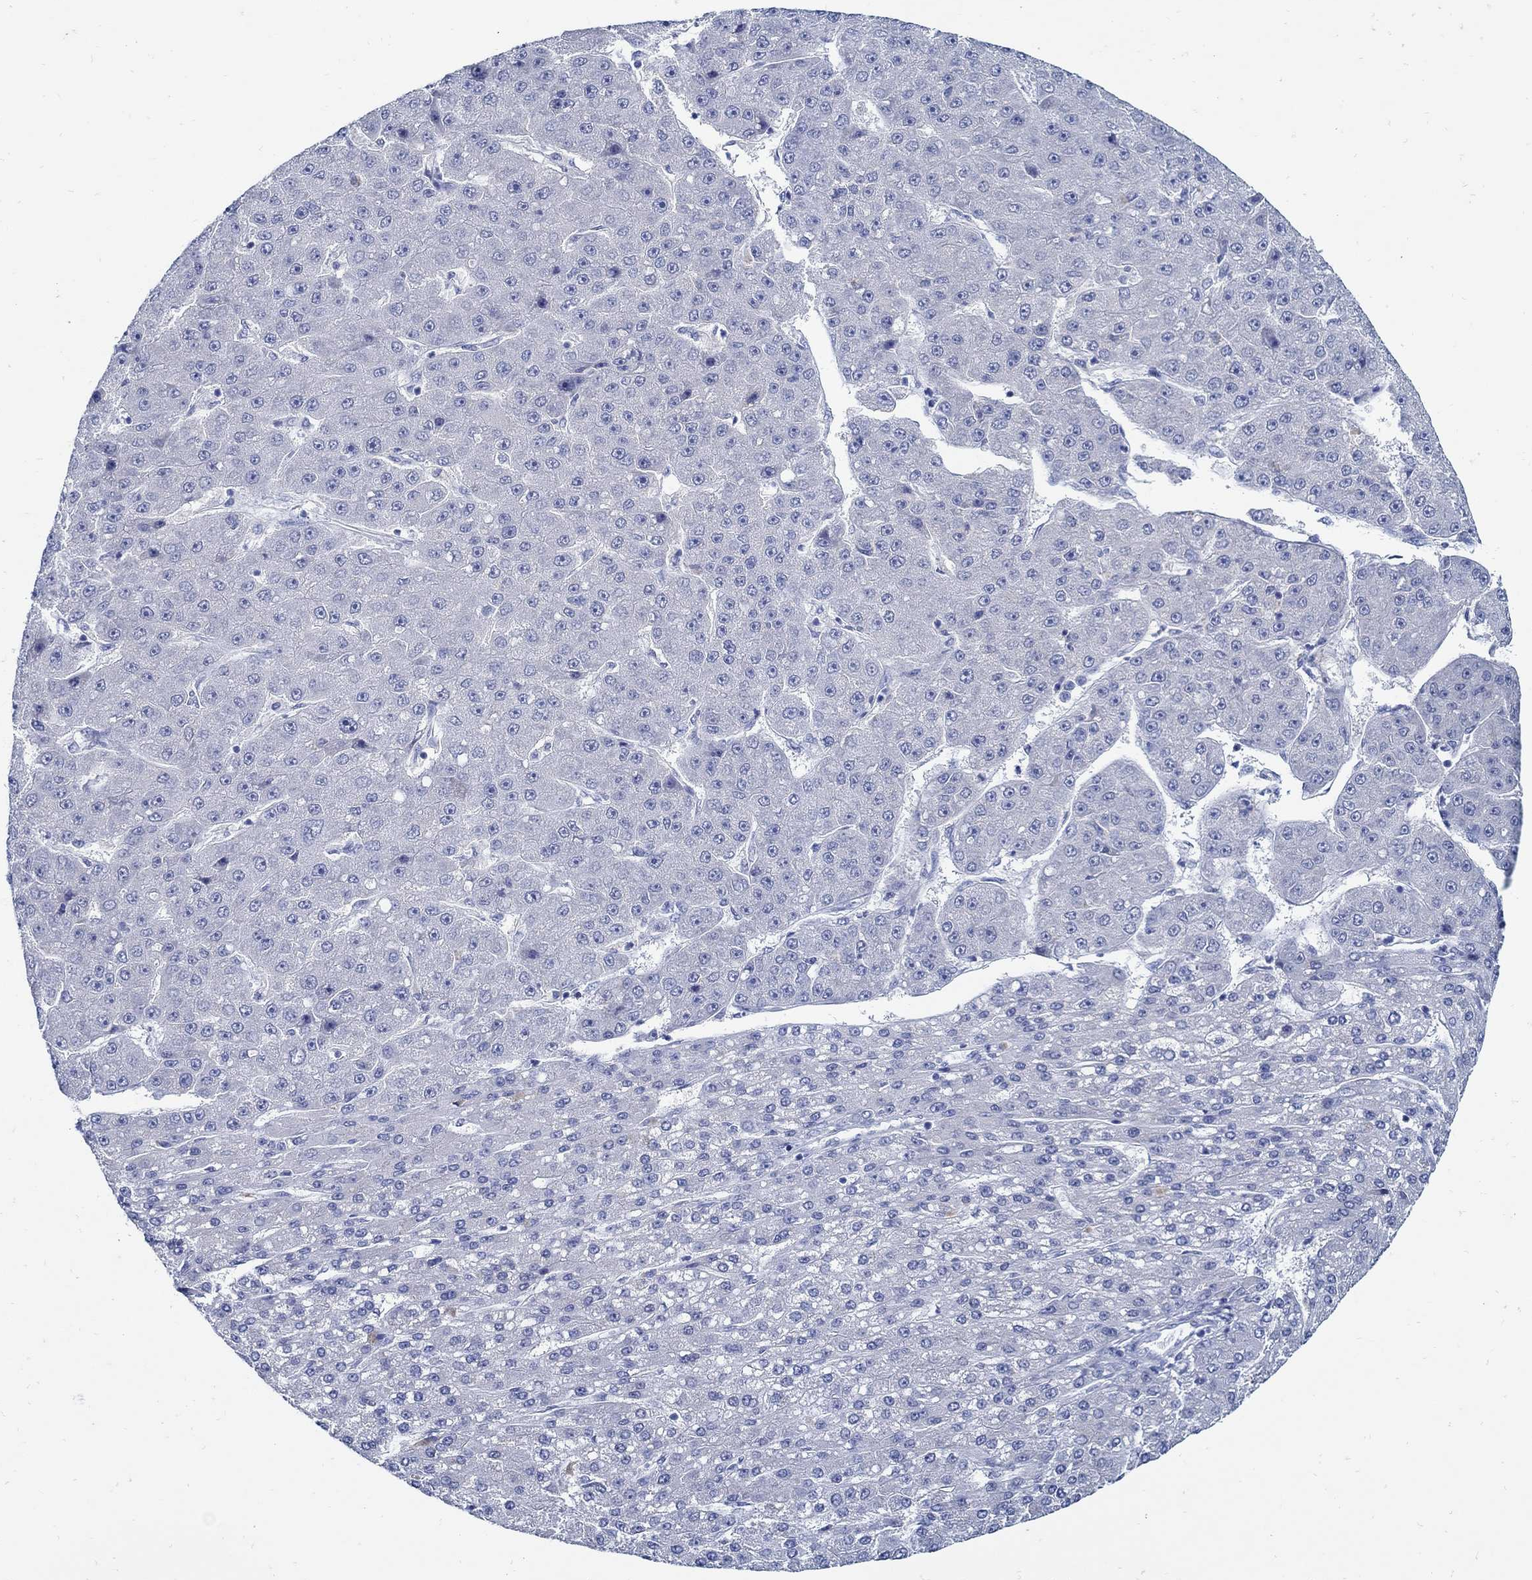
{"staining": {"intensity": "negative", "quantity": "none", "location": "none"}, "tissue": "liver cancer", "cell_type": "Tumor cells", "image_type": "cancer", "snomed": [{"axis": "morphology", "description": "Carcinoma, Hepatocellular, NOS"}, {"axis": "topography", "description": "Liver"}], "caption": "A photomicrograph of liver hepatocellular carcinoma stained for a protein displays no brown staining in tumor cells. (DAB (3,3'-diaminobenzidine) IHC visualized using brightfield microscopy, high magnification).", "gene": "PAX9", "patient": {"sex": "male", "age": 67}}